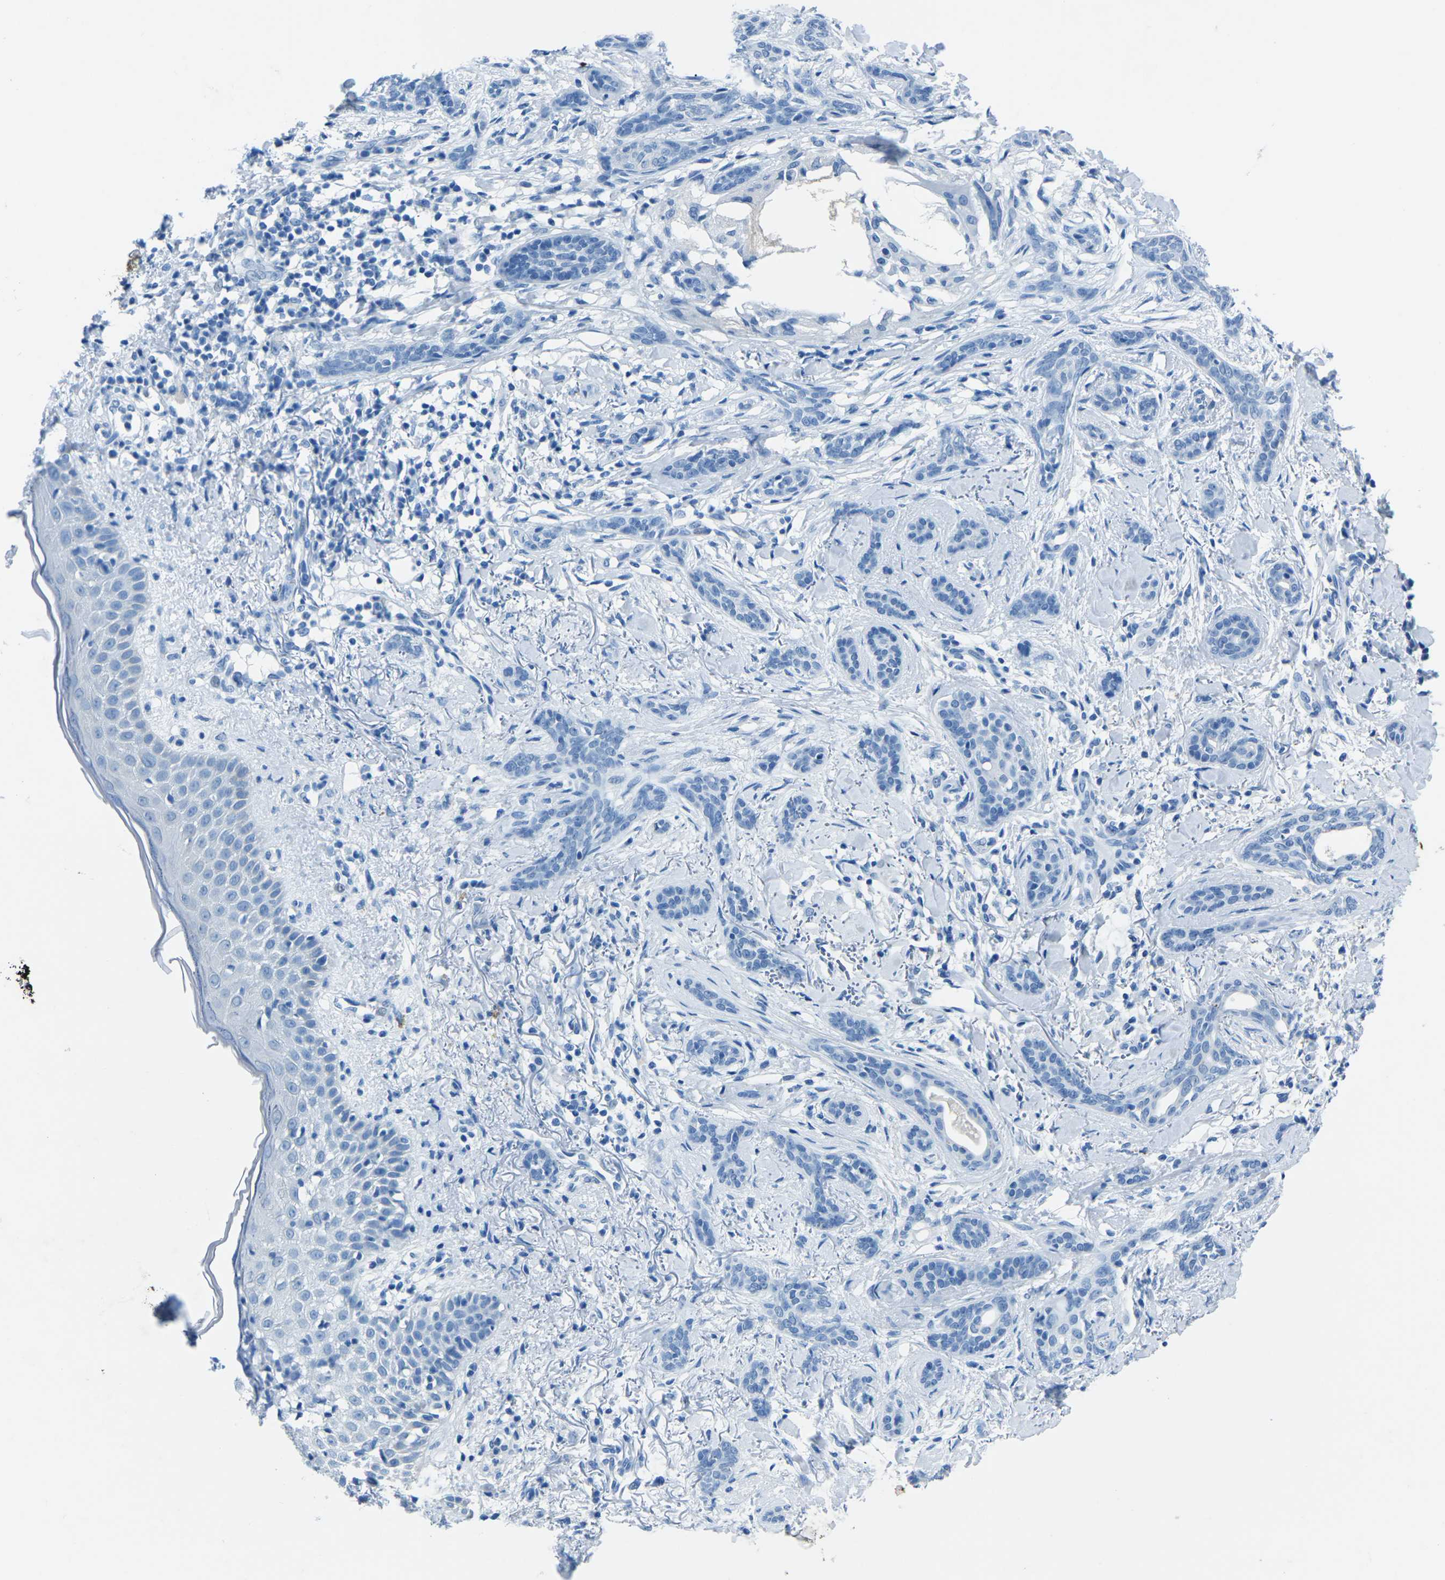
{"staining": {"intensity": "negative", "quantity": "none", "location": "none"}, "tissue": "skin cancer", "cell_type": "Tumor cells", "image_type": "cancer", "snomed": [{"axis": "morphology", "description": "Basal cell carcinoma"}, {"axis": "morphology", "description": "Adnexal tumor, benign"}, {"axis": "topography", "description": "Skin"}], "caption": "Micrograph shows no protein expression in tumor cells of skin benign adnexal tumor tissue.", "gene": "MYH8", "patient": {"sex": "female", "age": 42}}